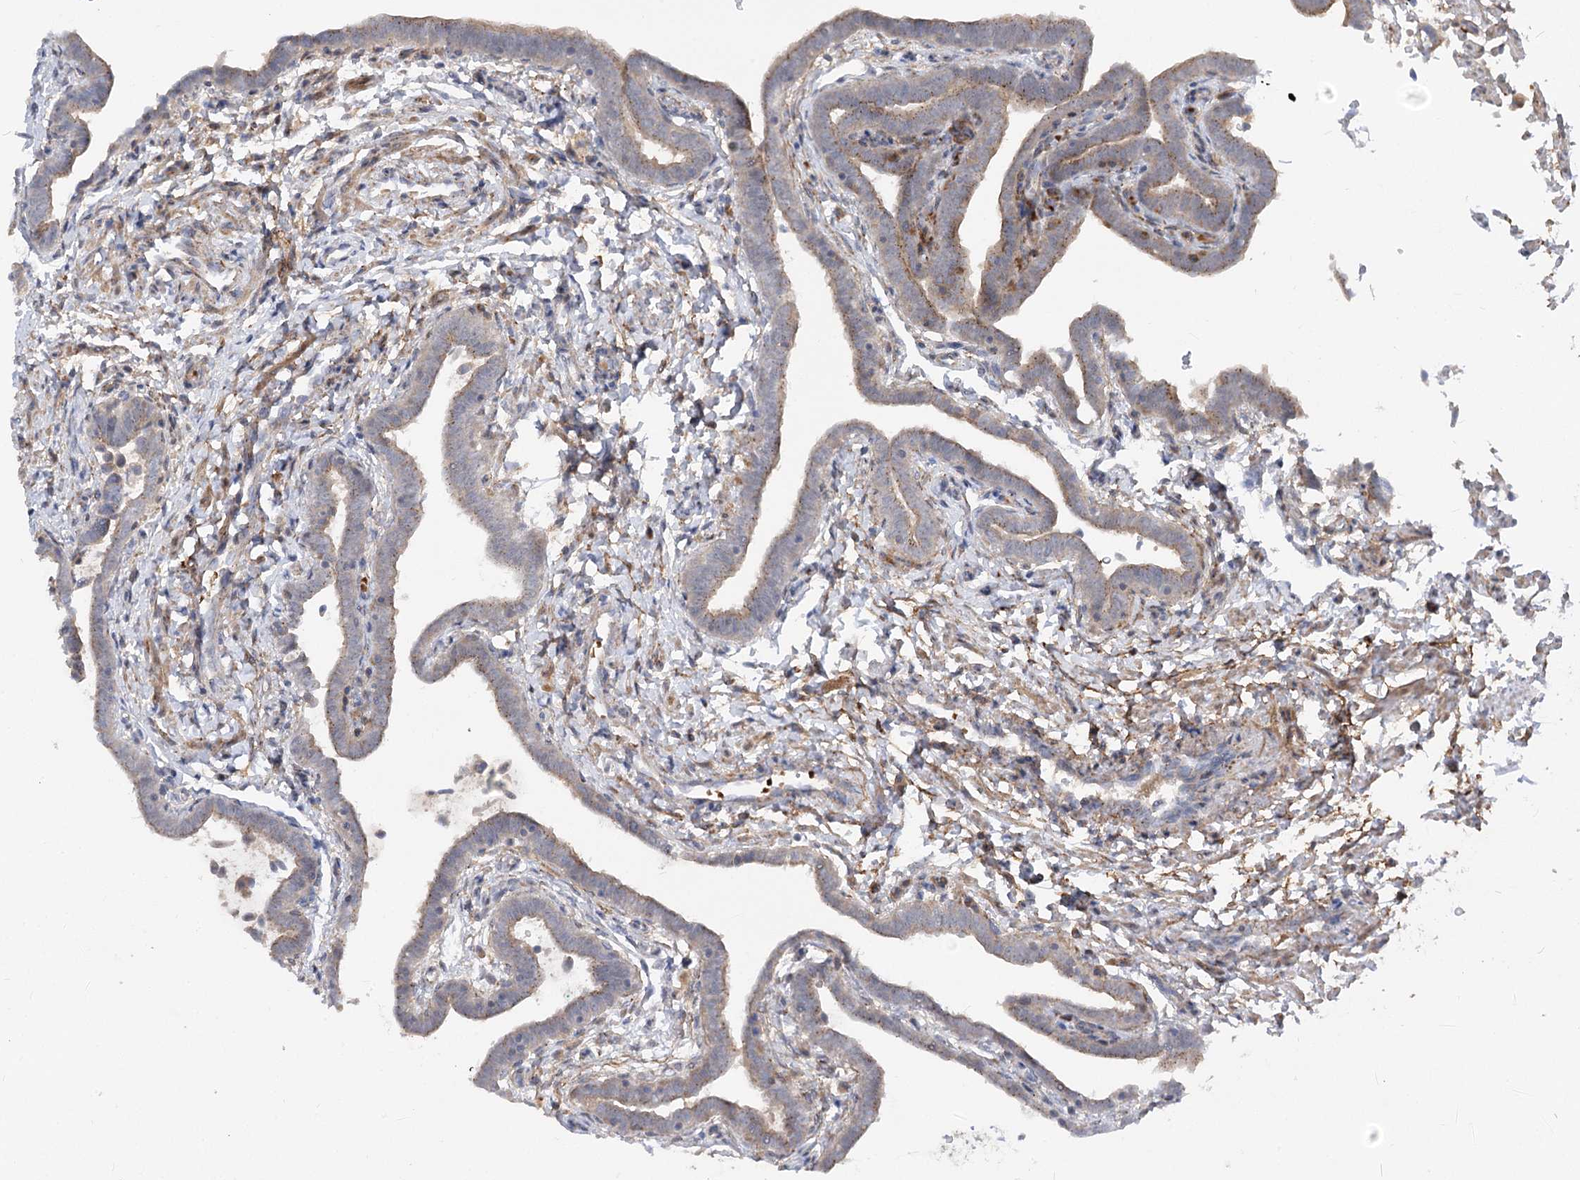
{"staining": {"intensity": "moderate", "quantity": ">75%", "location": "cytoplasmic/membranous"}, "tissue": "fallopian tube", "cell_type": "Glandular cells", "image_type": "normal", "snomed": [{"axis": "morphology", "description": "Normal tissue, NOS"}, {"axis": "topography", "description": "Fallopian tube"}], "caption": "Glandular cells display medium levels of moderate cytoplasmic/membranous staining in approximately >75% of cells in benign human fallopian tube.", "gene": "FGF19", "patient": {"sex": "female", "age": 36}}